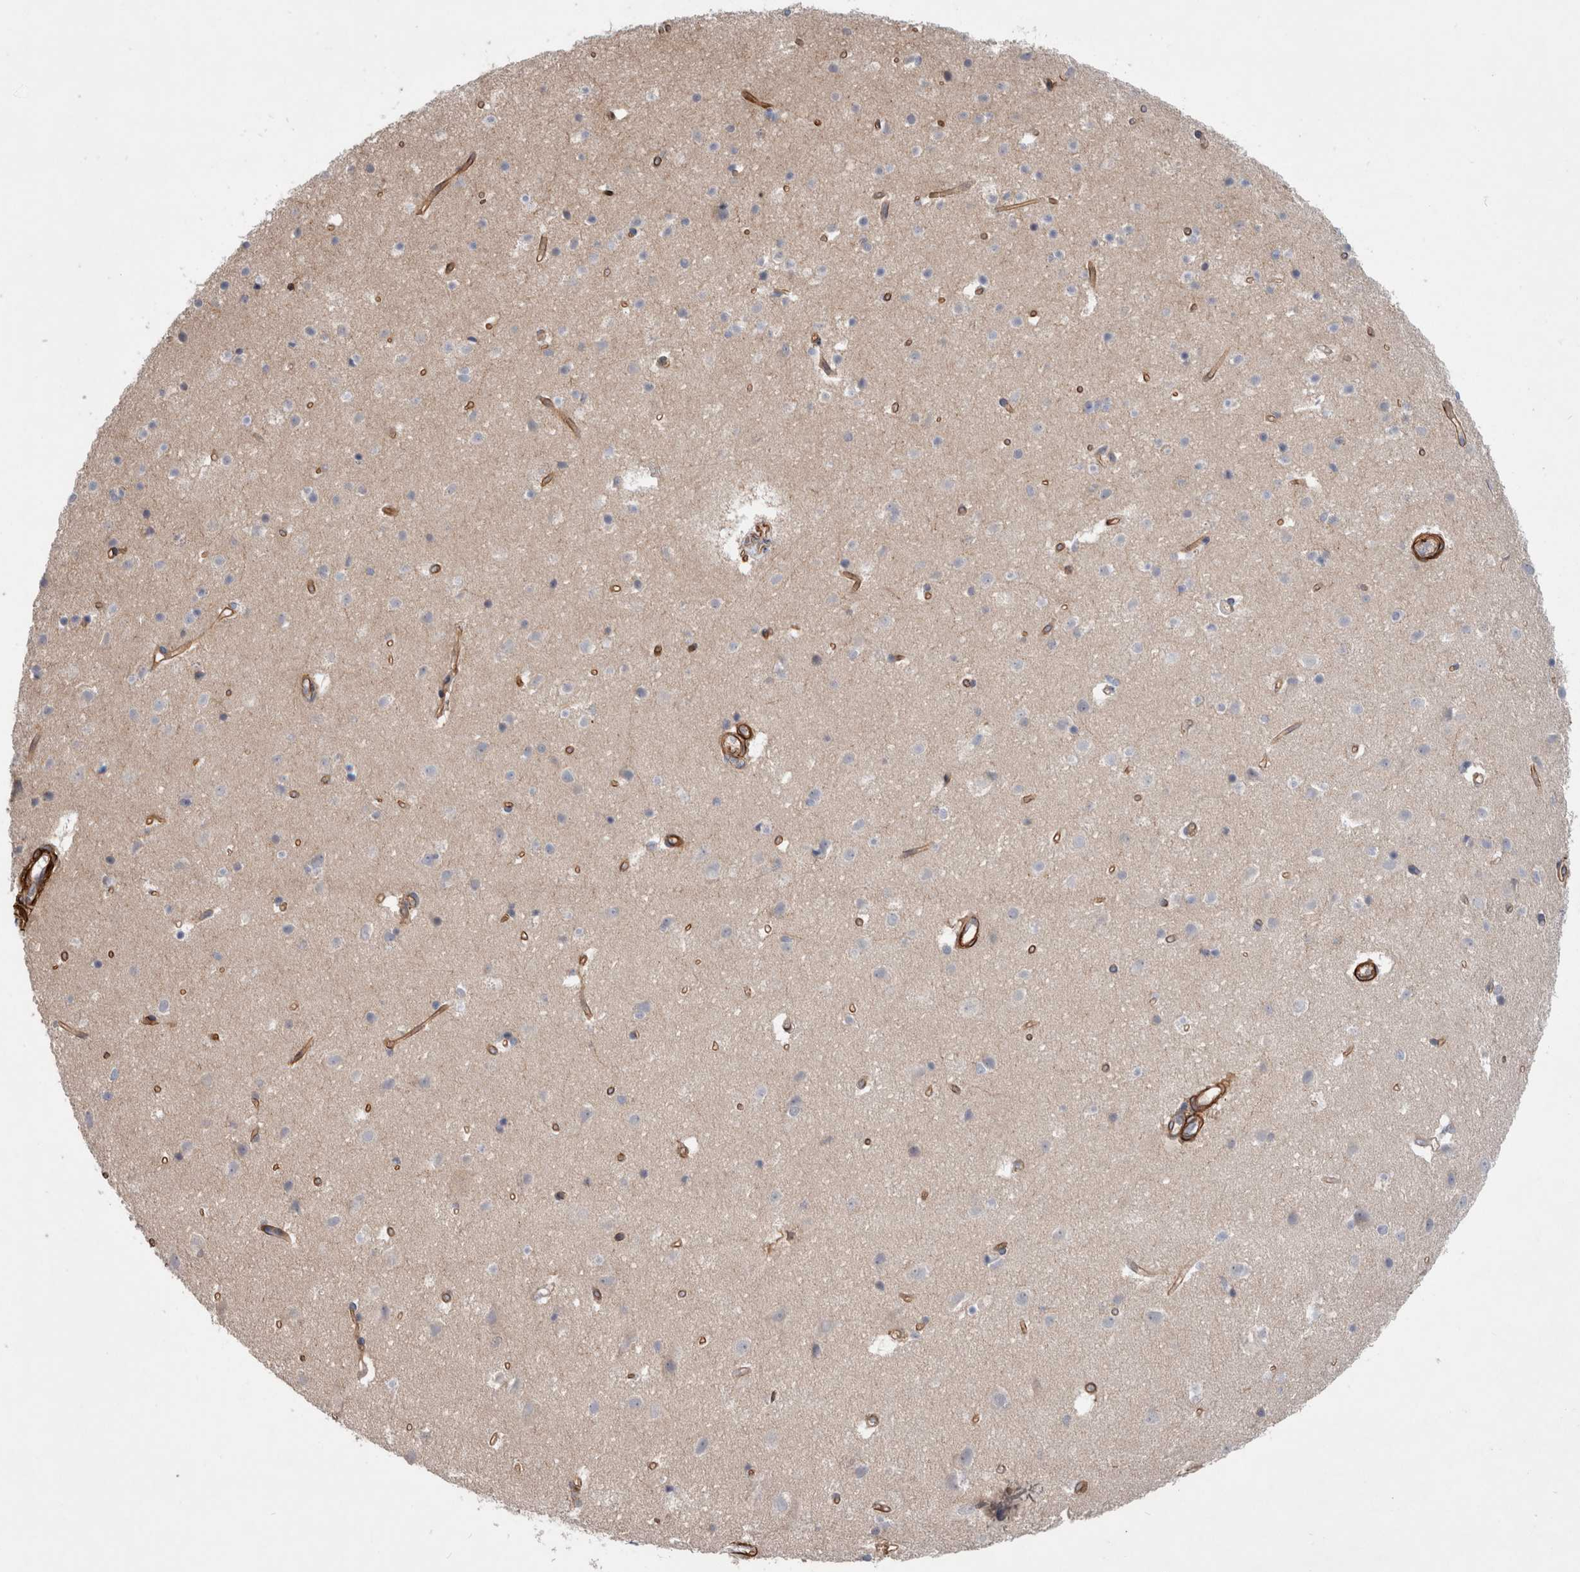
{"staining": {"intensity": "moderate", "quantity": ">75%", "location": "cytoplasmic/membranous"}, "tissue": "cerebral cortex", "cell_type": "Endothelial cells", "image_type": "normal", "snomed": [{"axis": "morphology", "description": "Normal tissue, NOS"}, {"axis": "topography", "description": "Cerebral cortex"}], "caption": "Endothelial cells show medium levels of moderate cytoplasmic/membranous positivity in approximately >75% of cells in benign cerebral cortex. Immunohistochemistry (ihc) stains the protein in brown and the nuclei are stained blue.", "gene": "BCAM", "patient": {"sex": "male", "age": 54}}